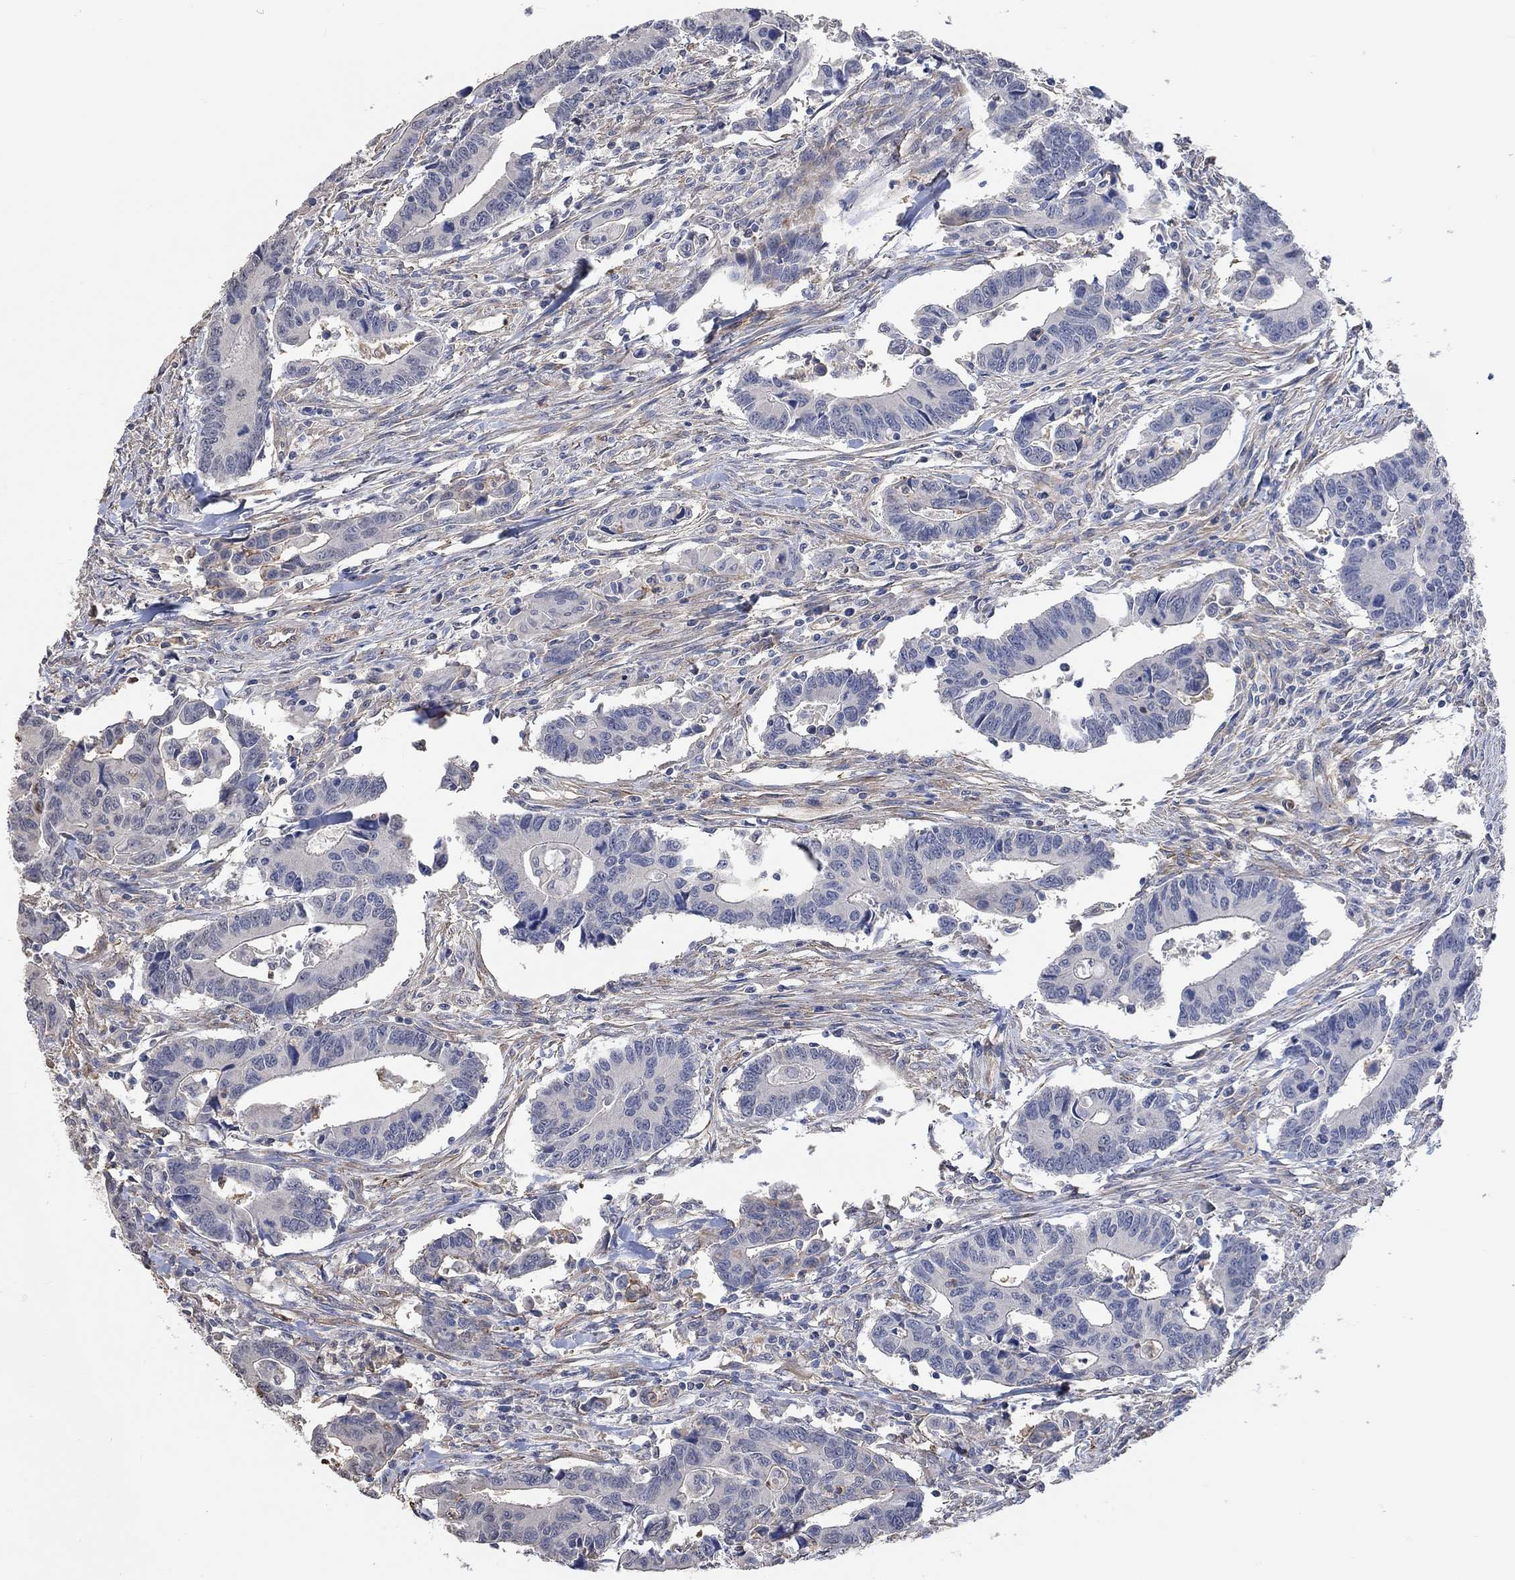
{"staining": {"intensity": "negative", "quantity": "none", "location": "none"}, "tissue": "colorectal cancer", "cell_type": "Tumor cells", "image_type": "cancer", "snomed": [{"axis": "morphology", "description": "Adenocarcinoma, NOS"}, {"axis": "topography", "description": "Rectum"}], "caption": "Tumor cells show no significant protein staining in colorectal cancer (adenocarcinoma). (DAB IHC with hematoxylin counter stain).", "gene": "SYT16", "patient": {"sex": "male", "age": 67}}